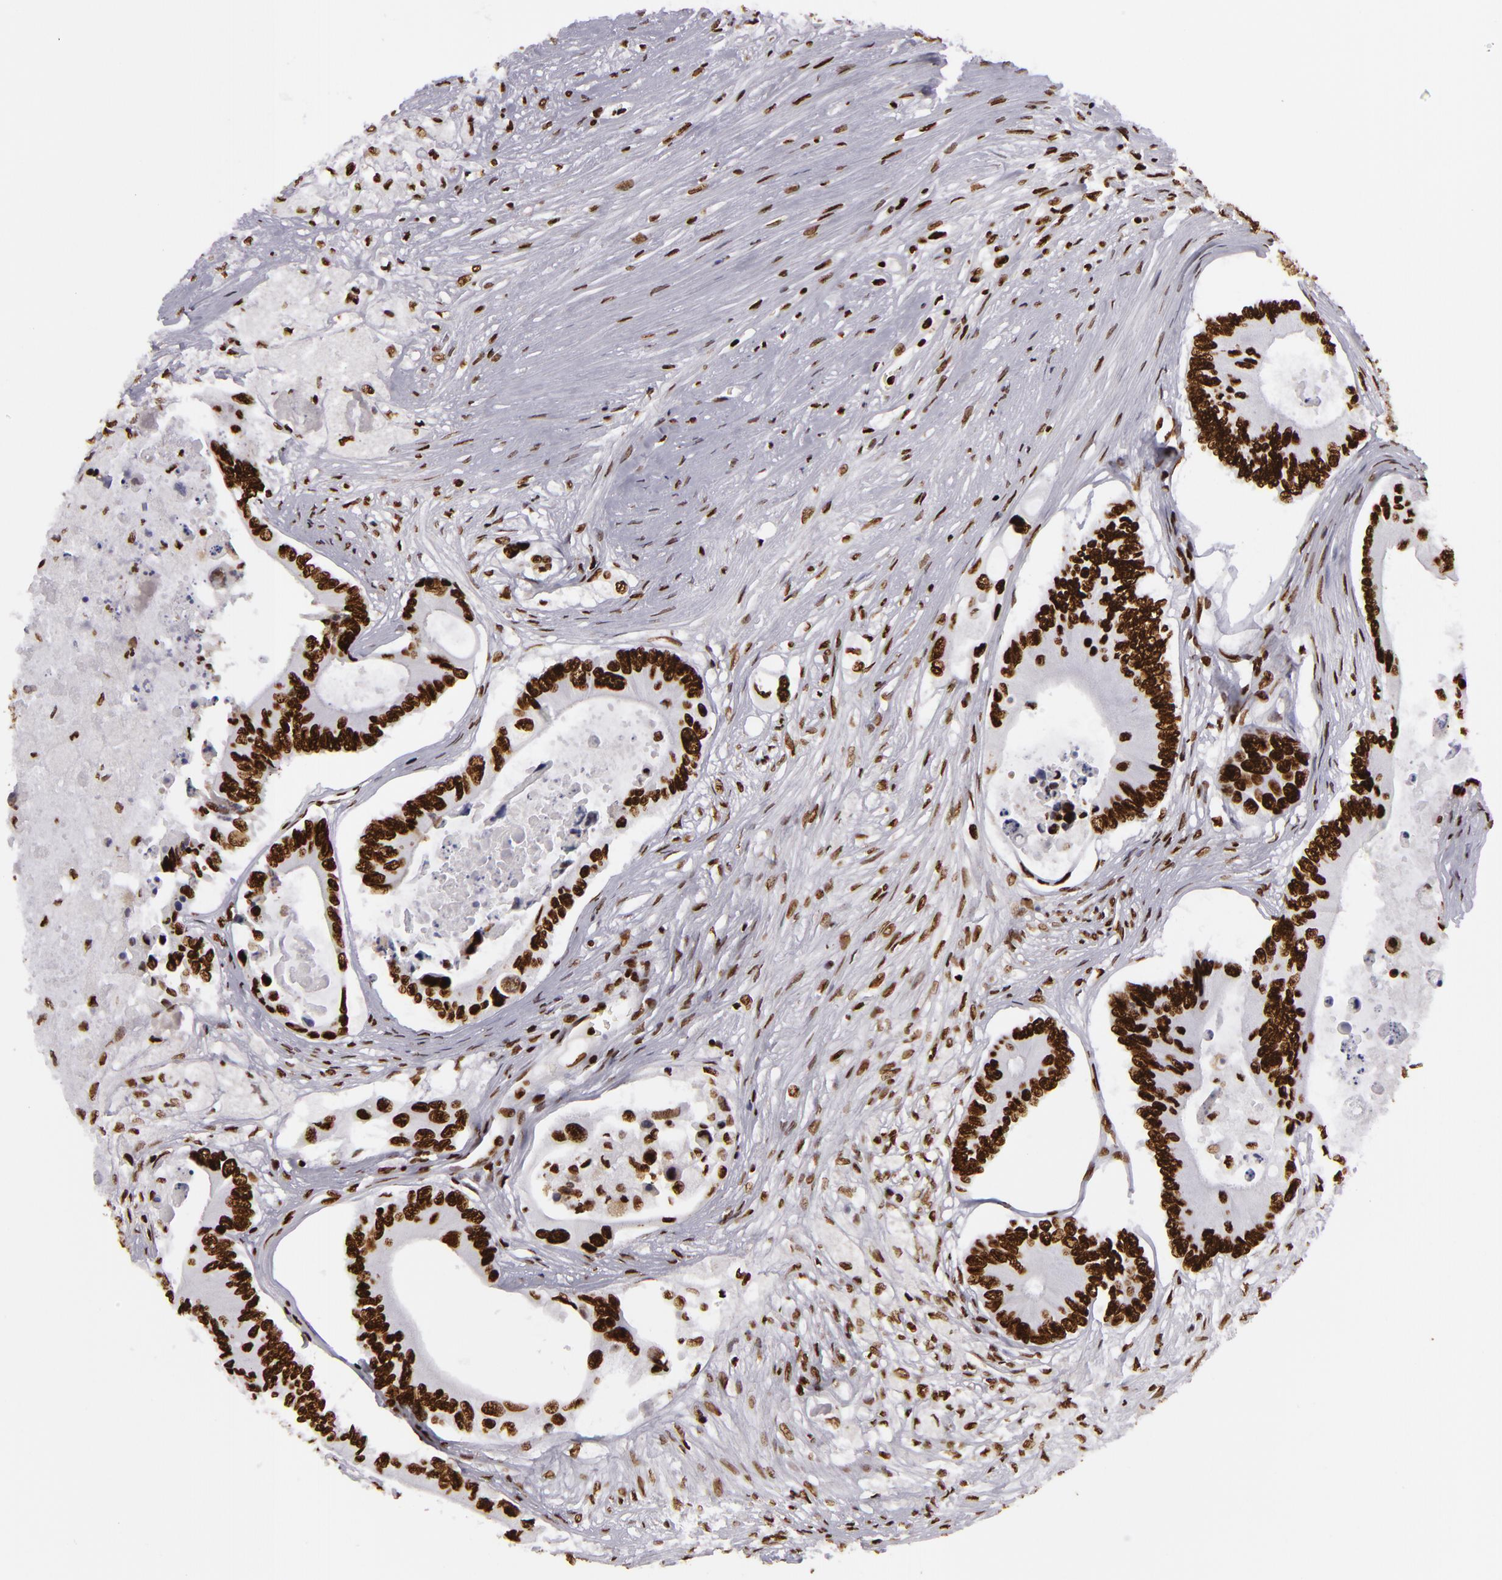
{"staining": {"intensity": "strong", "quantity": ">75%", "location": "nuclear"}, "tissue": "colorectal cancer", "cell_type": "Tumor cells", "image_type": "cancer", "snomed": [{"axis": "morphology", "description": "Adenocarcinoma, NOS"}, {"axis": "topography", "description": "Colon"}], "caption": "Human colorectal cancer (adenocarcinoma) stained with a protein marker displays strong staining in tumor cells.", "gene": "SAFB", "patient": {"sex": "male", "age": 65}}